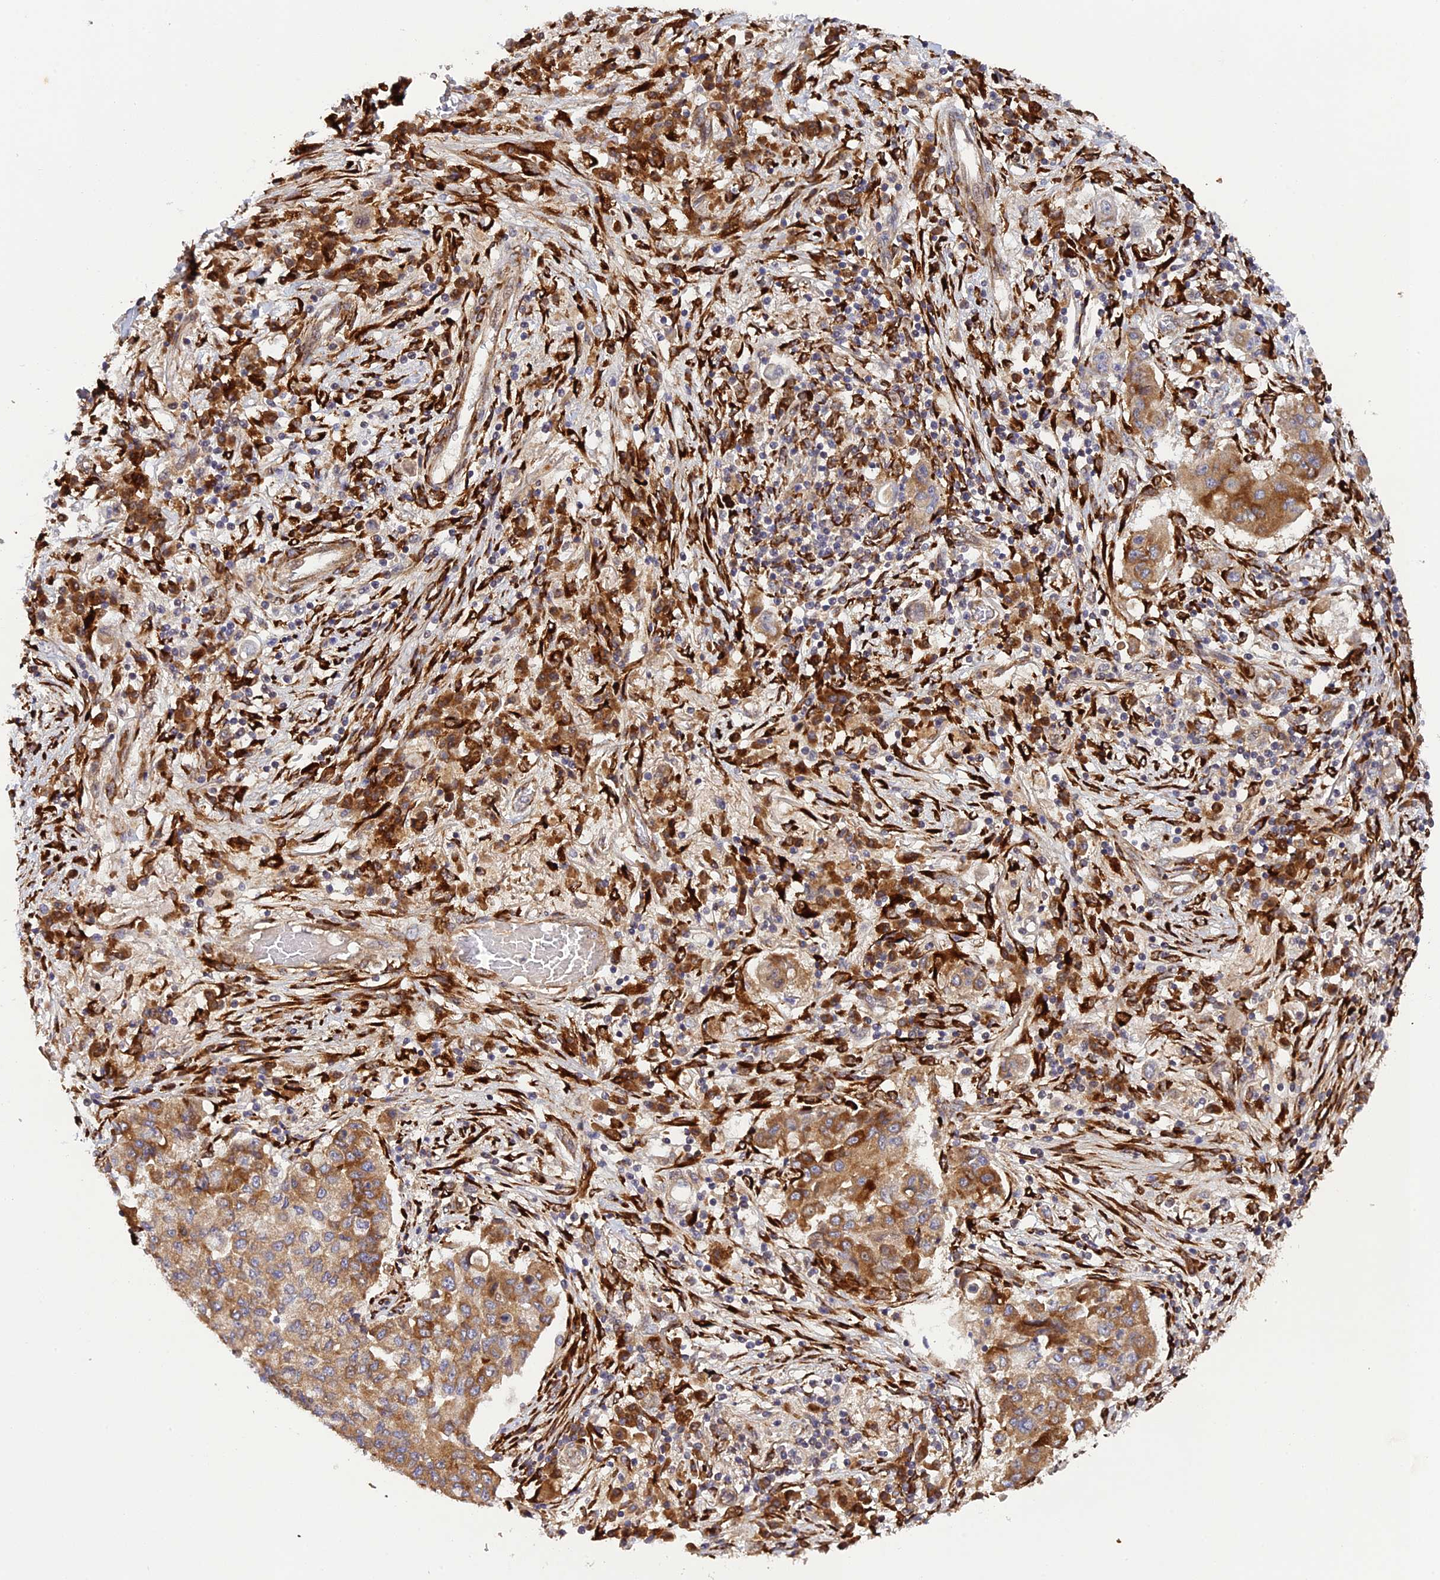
{"staining": {"intensity": "moderate", "quantity": ">75%", "location": "cytoplasmic/membranous"}, "tissue": "lung cancer", "cell_type": "Tumor cells", "image_type": "cancer", "snomed": [{"axis": "morphology", "description": "Squamous cell carcinoma, NOS"}, {"axis": "topography", "description": "Lung"}], "caption": "An image of squamous cell carcinoma (lung) stained for a protein demonstrates moderate cytoplasmic/membranous brown staining in tumor cells.", "gene": "P3H3", "patient": {"sex": "male", "age": 74}}